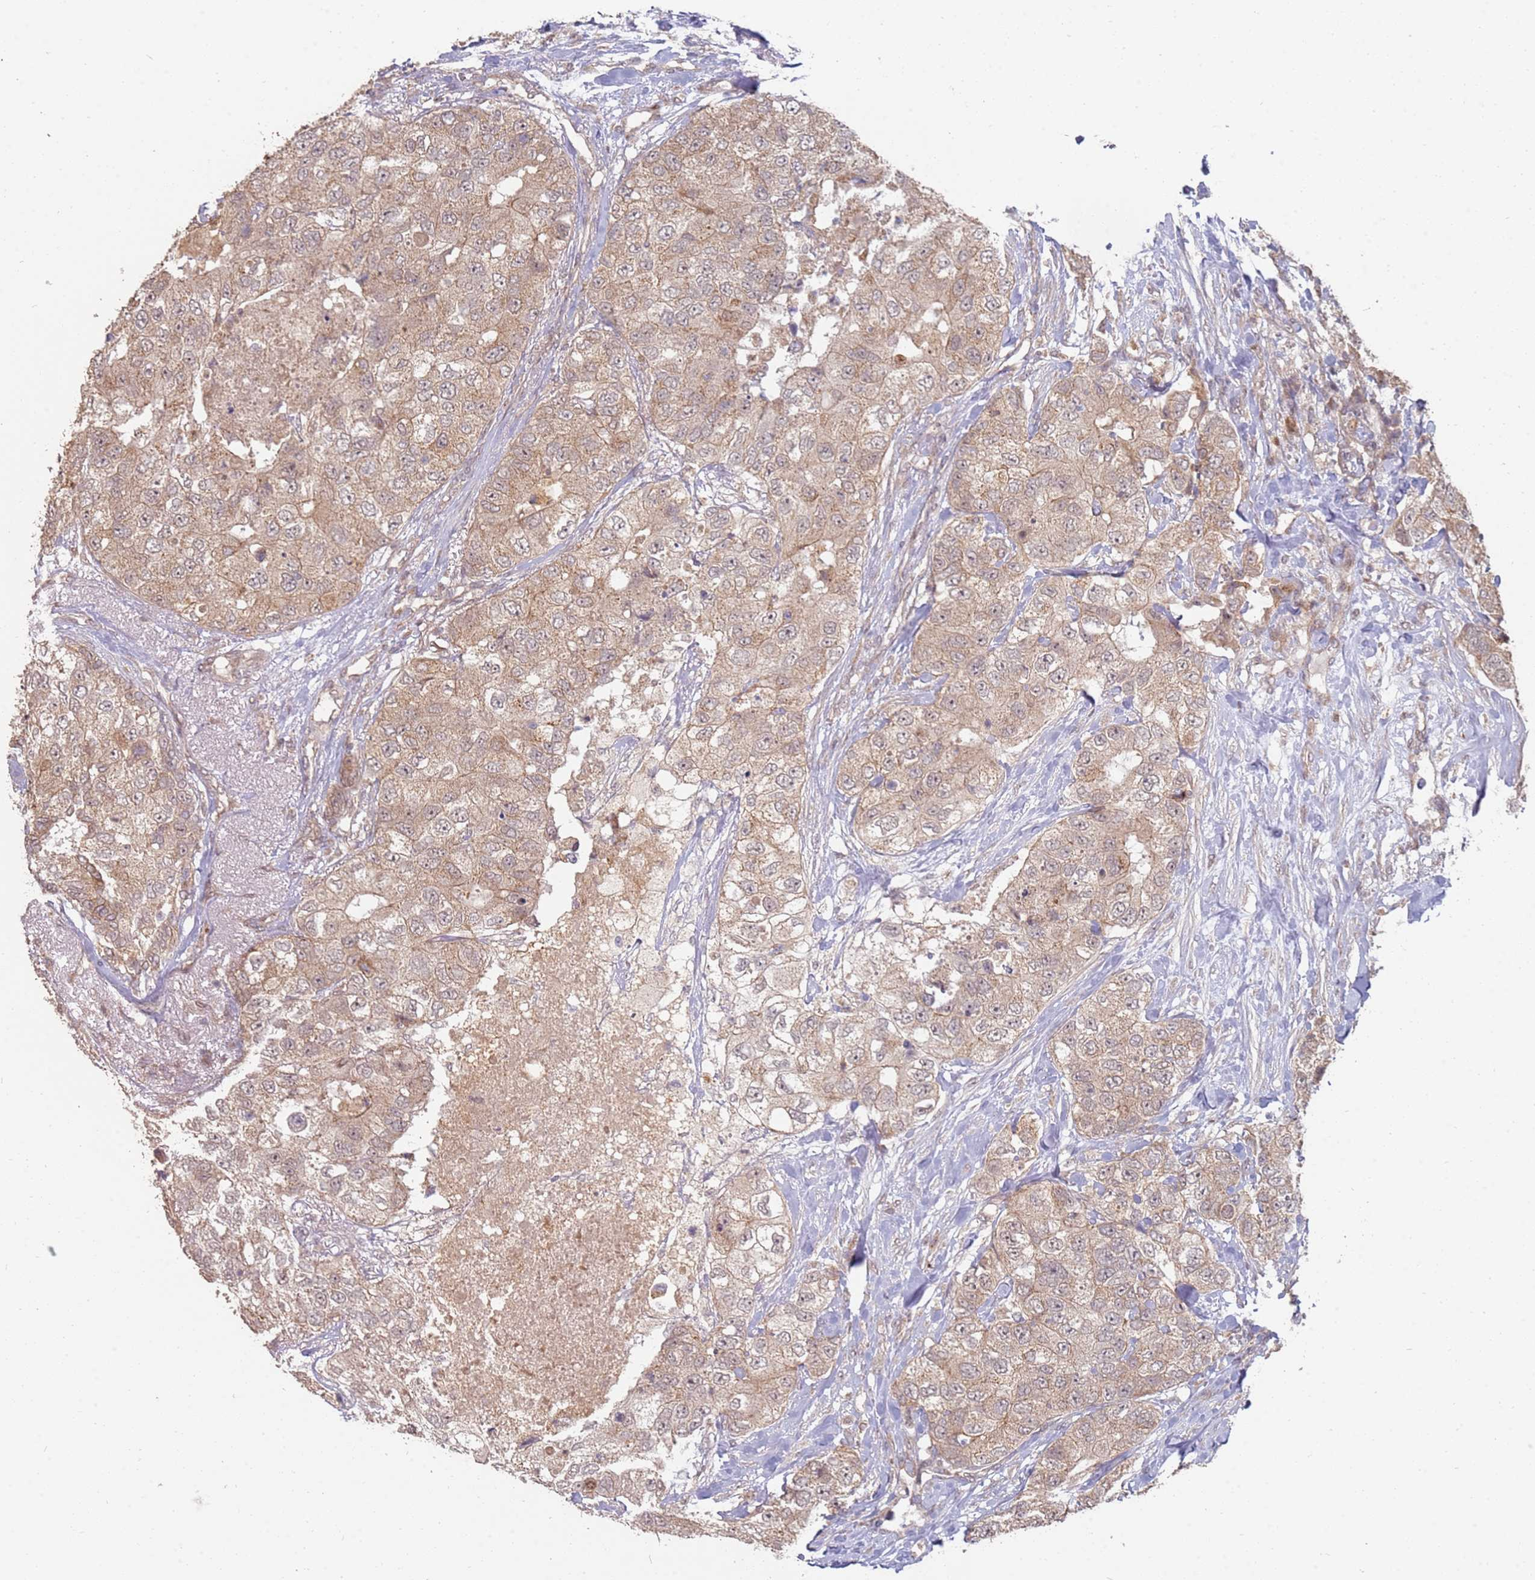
{"staining": {"intensity": "weak", "quantity": ">75%", "location": "cytoplasmic/membranous"}, "tissue": "breast cancer", "cell_type": "Tumor cells", "image_type": "cancer", "snomed": [{"axis": "morphology", "description": "Duct carcinoma"}, {"axis": "topography", "description": "Breast"}], "caption": "Breast cancer (invasive ductal carcinoma) stained for a protein (brown) shows weak cytoplasmic/membranous positive positivity in about >75% of tumor cells.", "gene": "MPEG1", "patient": {"sex": "female", "age": 62}}